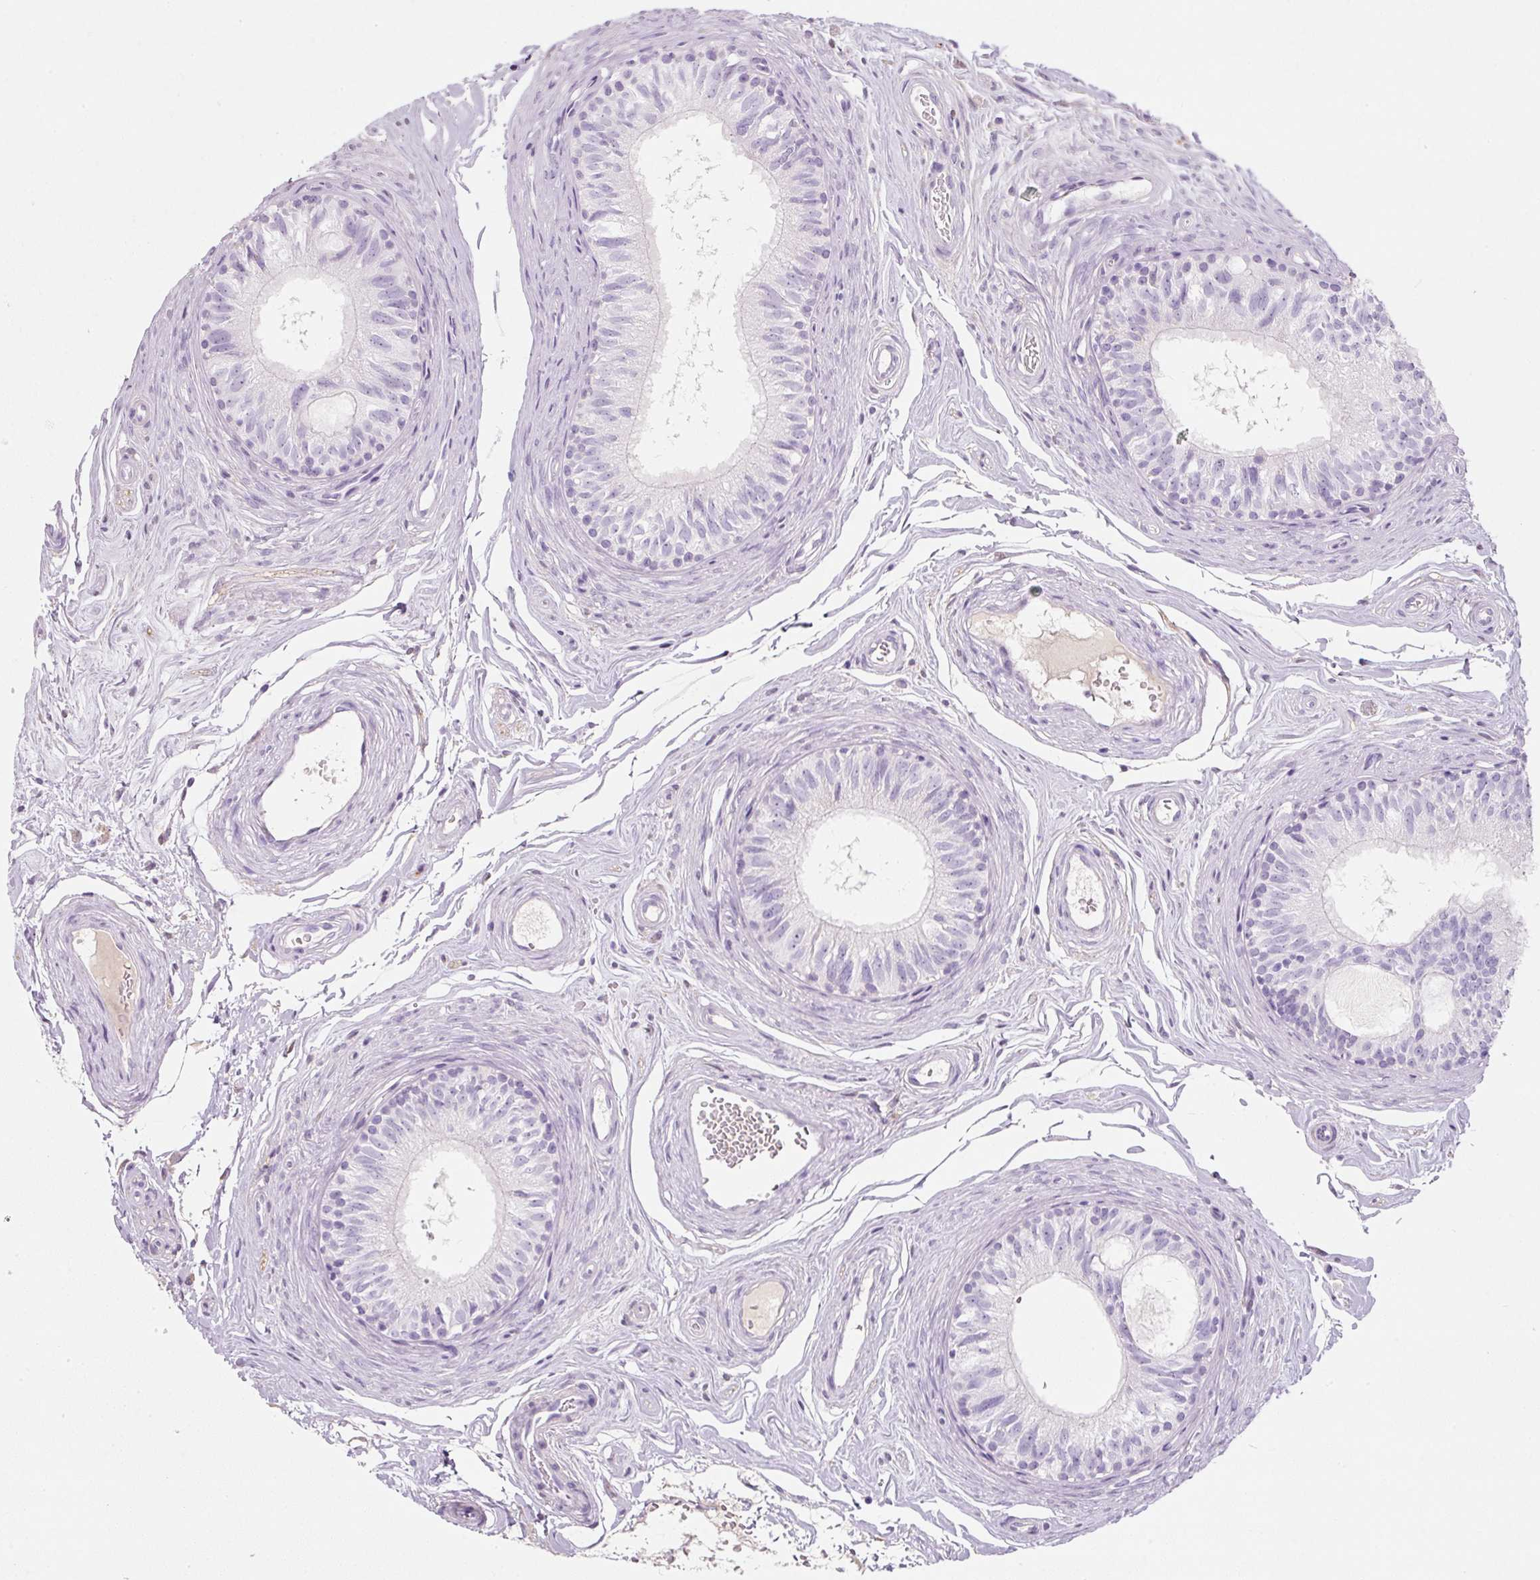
{"staining": {"intensity": "negative", "quantity": "none", "location": "none"}, "tissue": "epididymis", "cell_type": "Glandular cells", "image_type": "normal", "snomed": [{"axis": "morphology", "description": "Normal tissue, NOS"}, {"axis": "topography", "description": "Epididymis"}], "caption": "The micrograph exhibits no significant positivity in glandular cells of epididymis.", "gene": "DNM1", "patient": {"sex": "male", "age": 45}}